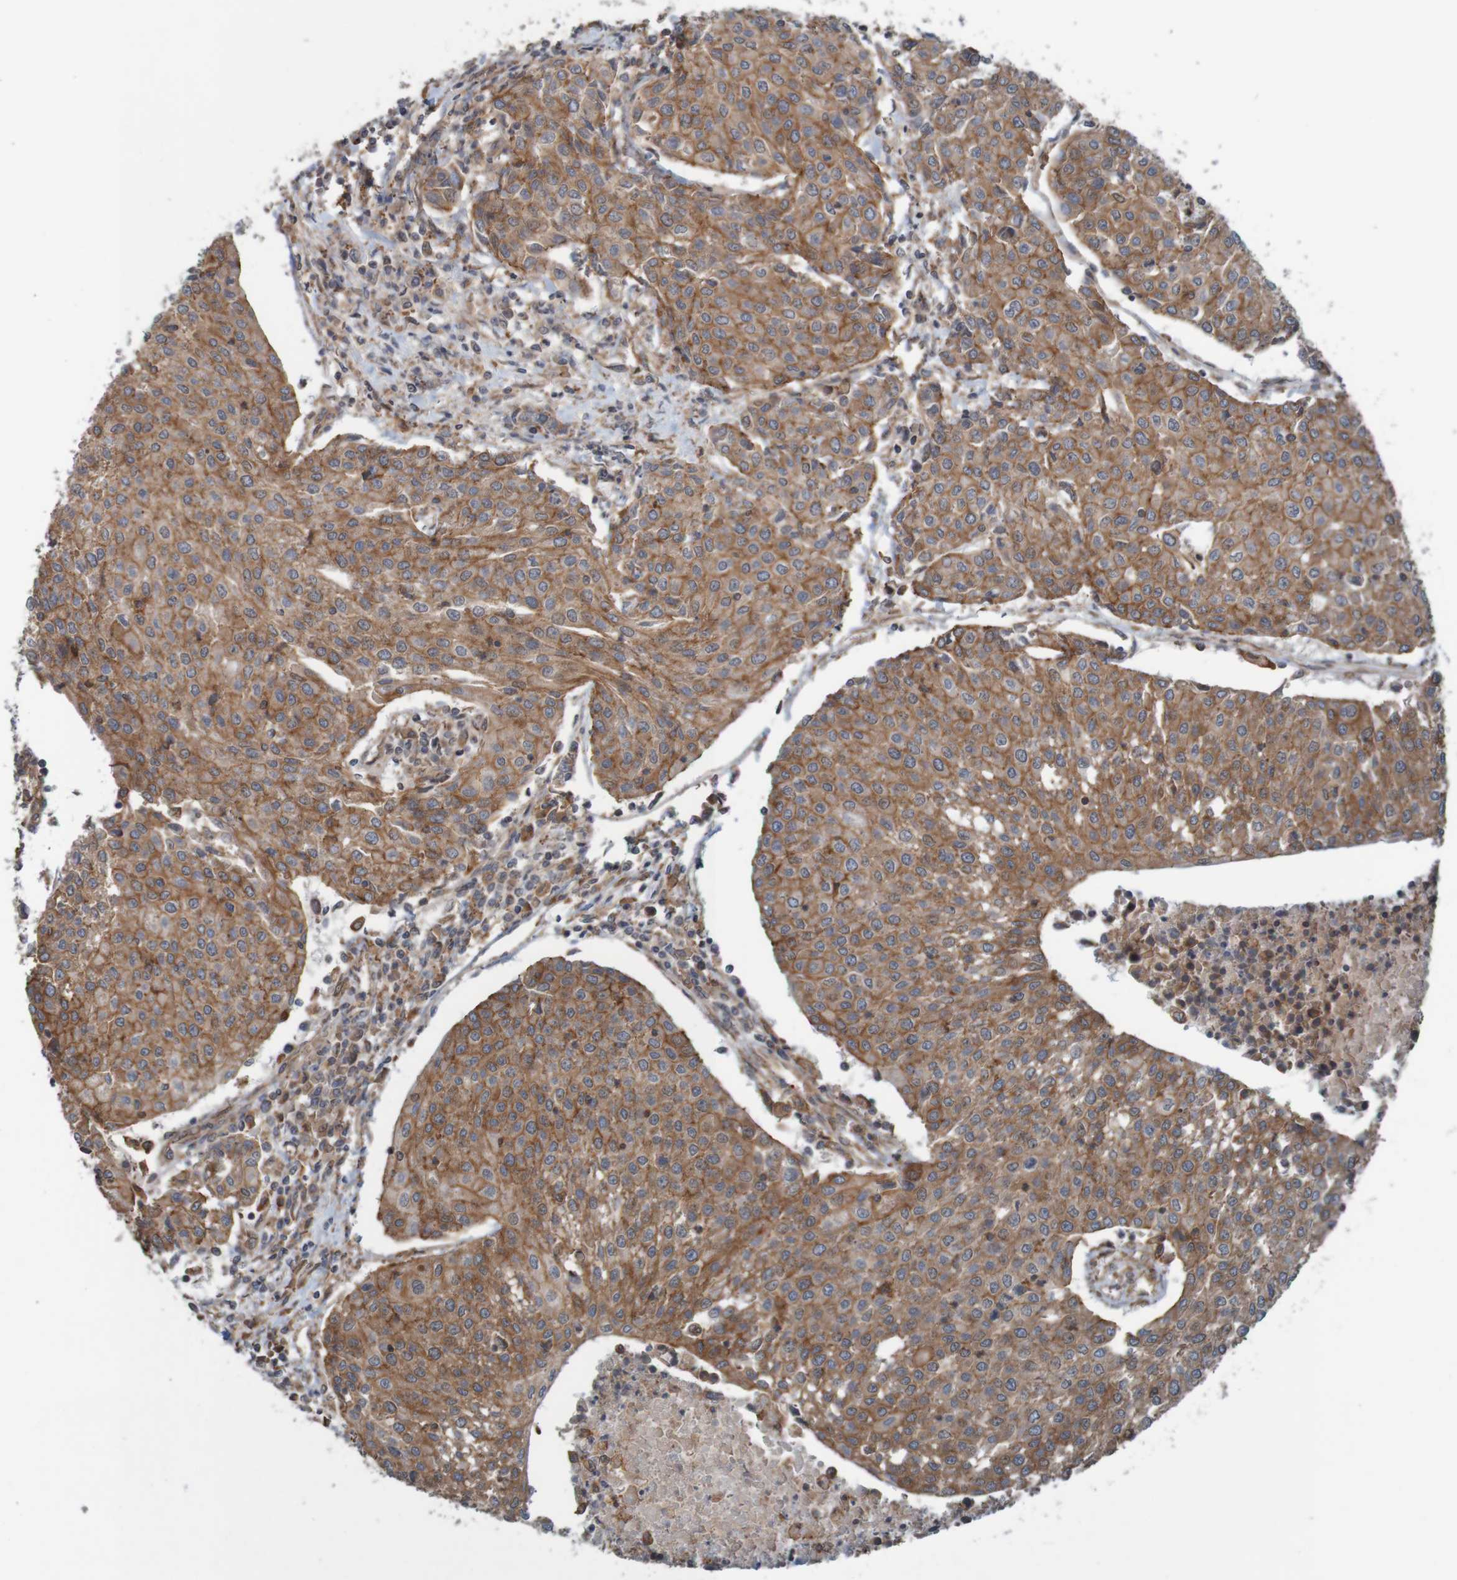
{"staining": {"intensity": "moderate", "quantity": ">75%", "location": "cytoplasmic/membranous"}, "tissue": "urothelial cancer", "cell_type": "Tumor cells", "image_type": "cancer", "snomed": [{"axis": "morphology", "description": "Urothelial carcinoma, High grade"}, {"axis": "topography", "description": "Urinary bladder"}], "caption": "Immunohistochemistry (IHC) of human urothelial carcinoma (high-grade) demonstrates medium levels of moderate cytoplasmic/membranous staining in approximately >75% of tumor cells. The staining was performed using DAB (3,3'-diaminobenzidine) to visualize the protein expression in brown, while the nuclei were stained in blue with hematoxylin (Magnification: 20x).", "gene": "ARHGEF11", "patient": {"sex": "female", "age": 85}}